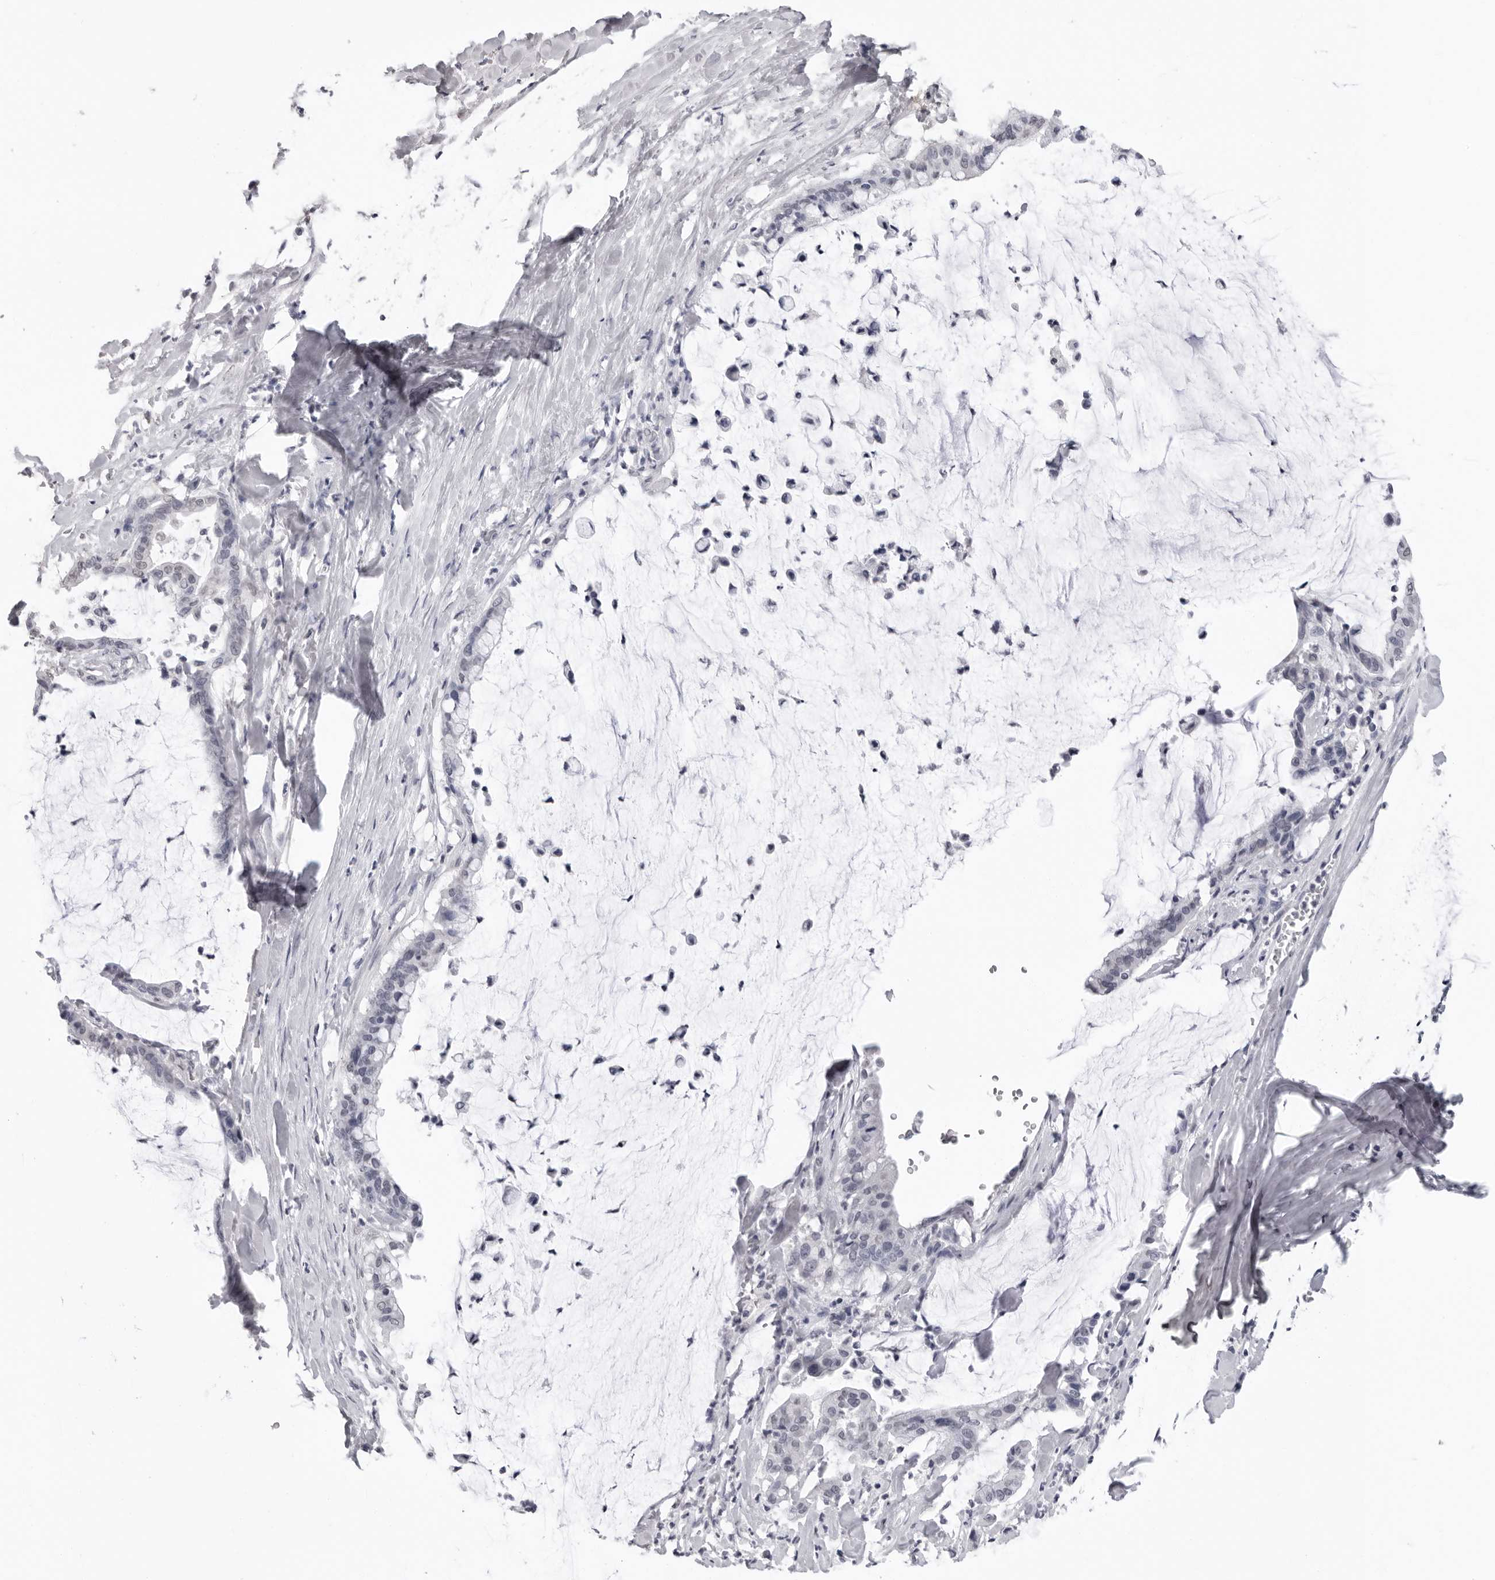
{"staining": {"intensity": "negative", "quantity": "none", "location": "none"}, "tissue": "pancreatic cancer", "cell_type": "Tumor cells", "image_type": "cancer", "snomed": [{"axis": "morphology", "description": "Adenocarcinoma, NOS"}, {"axis": "topography", "description": "Pancreas"}], "caption": "Tumor cells show no significant protein positivity in pancreatic cancer.", "gene": "HEPACAM", "patient": {"sex": "male", "age": 41}}